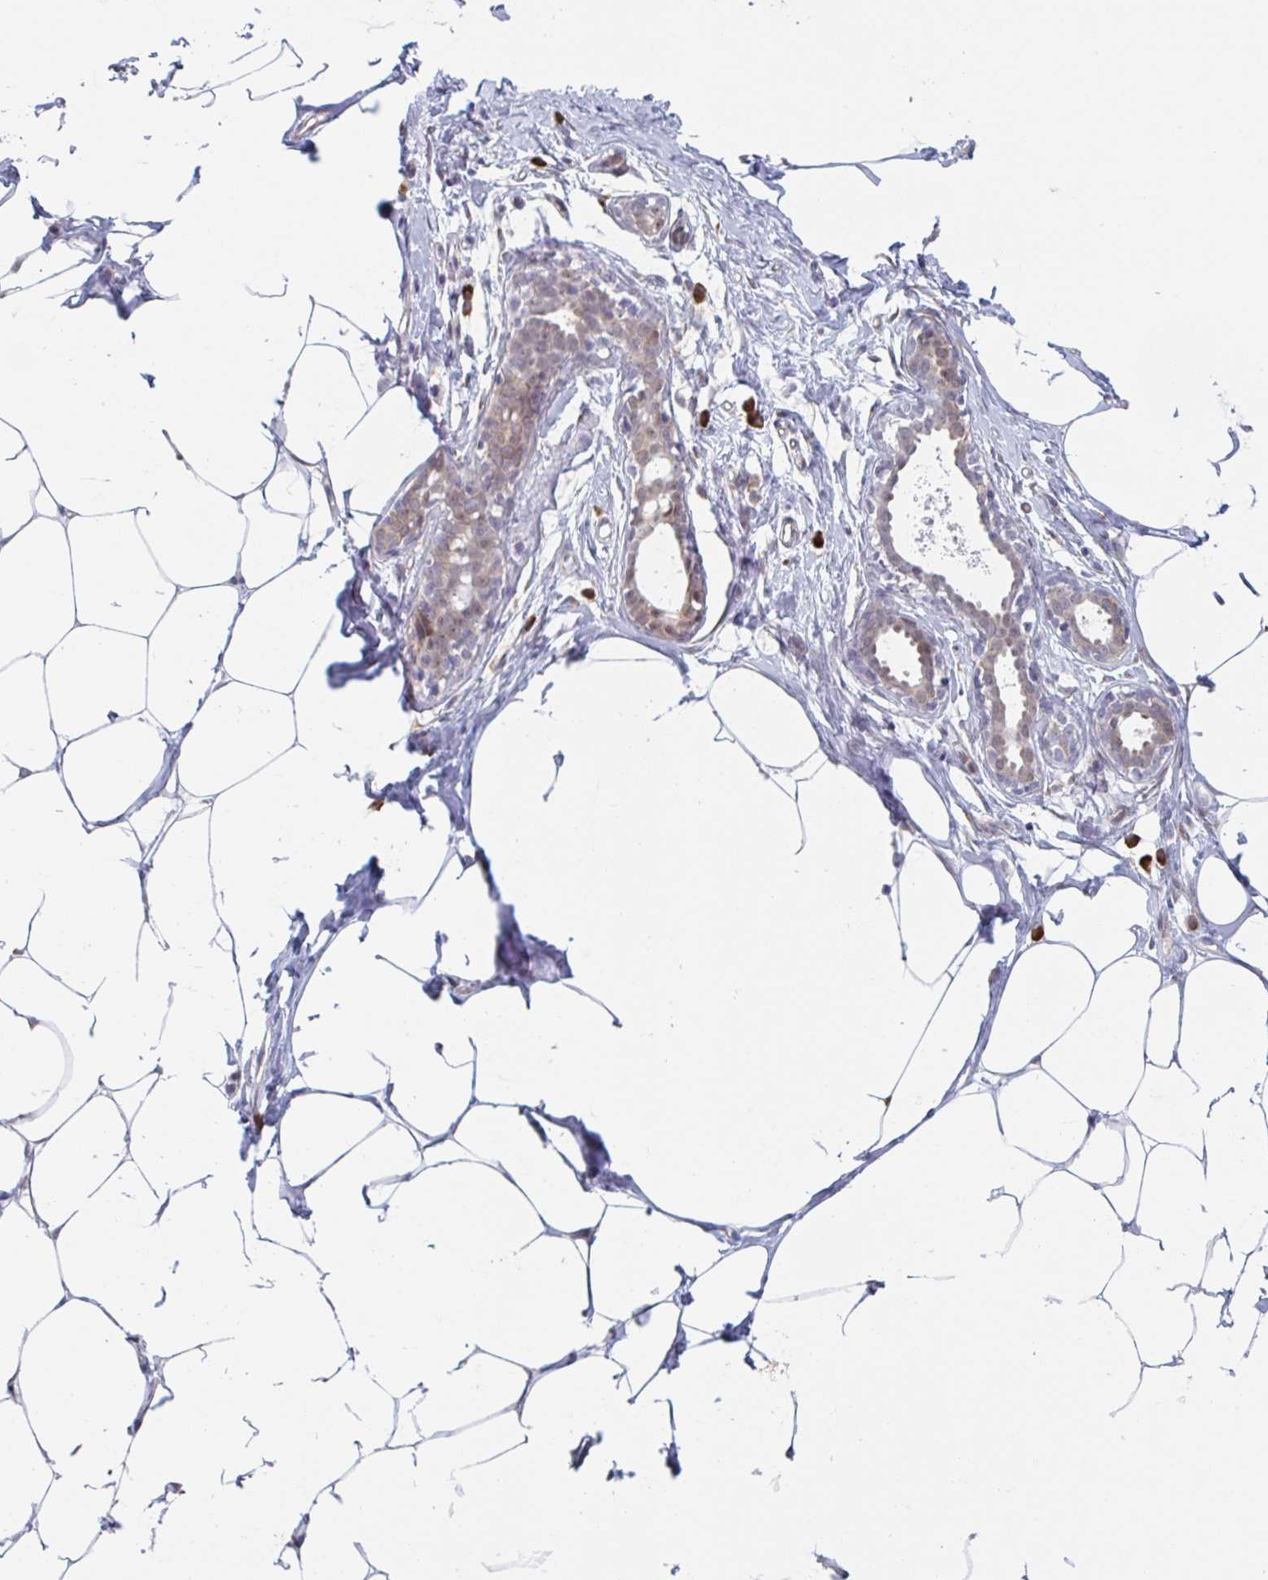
{"staining": {"intensity": "negative", "quantity": "none", "location": "none"}, "tissue": "breast", "cell_type": "Adipocytes", "image_type": "normal", "snomed": [{"axis": "morphology", "description": "Normal tissue, NOS"}, {"axis": "topography", "description": "Breast"}], "caption": "The immunohistochemistry (IHC) photomicrograph has no significant expression in adipocytes of breast.", "gene": "TRAPPC10", "patient": {"sex": "female", "age": 27}}